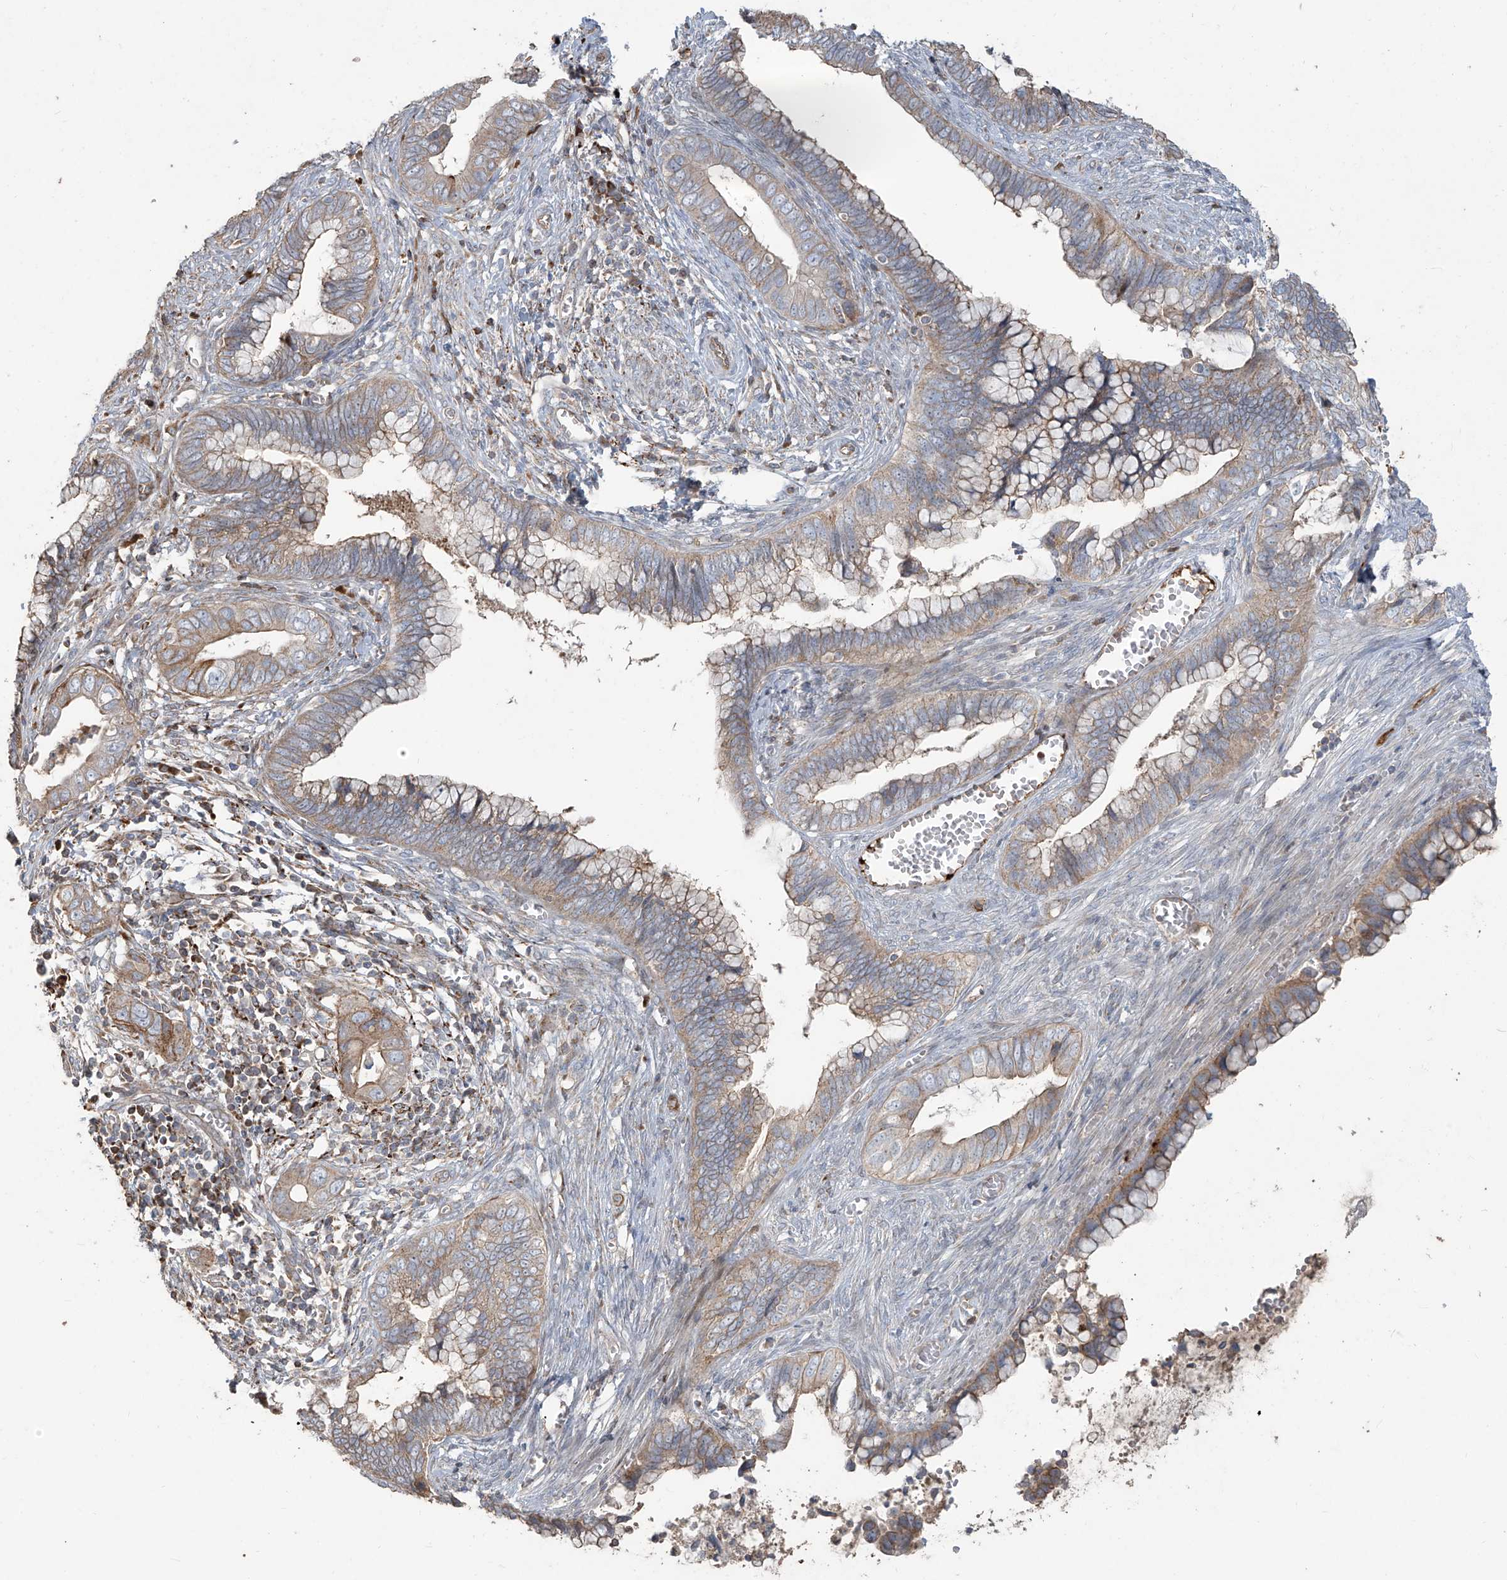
{"staining": {"intensity": "weak", "quantity": ">75%", "location": "cytoplasmic/membranous"}, "tissue": "cervical cancer", "cell_type": "Tumor cells", "image_type": "cancer", "snomed": [{"axis": "morphology", "description": "Adenocarcinoma, NOS"}, {"axis": "topography", "description": "Cervix"}], "caption": "A micrograph of cervical cancer stained for a protein reveals weak cytoplasmic/membranous brown staining in tumor cells.", "gene": "ABTB1", "patient": {"sex": "female", "age": 44}}